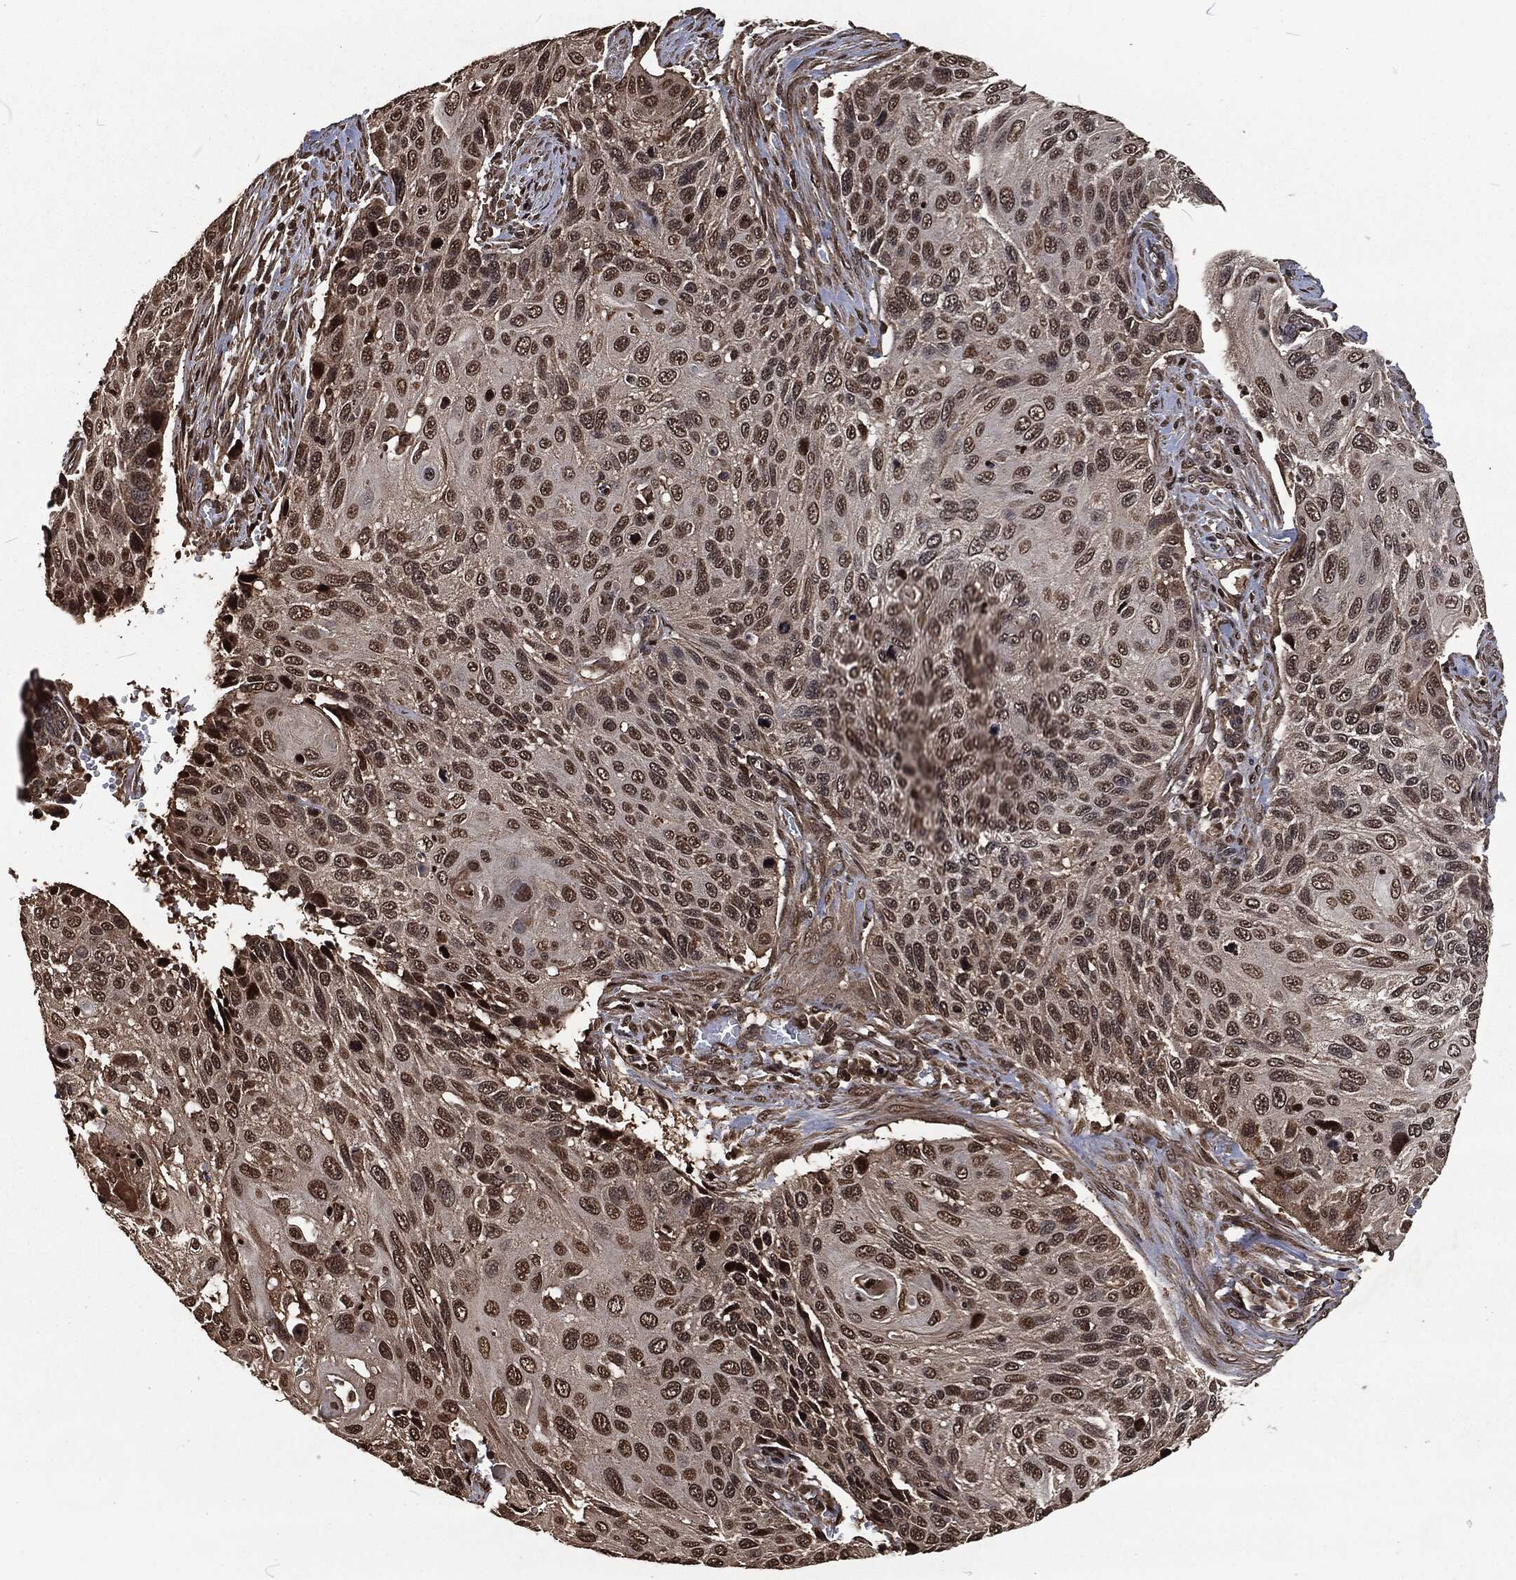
{"staining": {"intensity": "moderate", "quantity": "25%-75%", "location": "nuclear"}, "tissue": "cervical cancer", "cell_type": "Tumor cells", "image_type": "cancer", "snomed": [{"axis": "morphology", "description": "Squamous cell carcinoma, NOS"}, {"axis": "topography", "description": "Cervix"}], "caption": "A high-resolution image shows immunohistochemistry (IHC) staining of cervical cancer, which displays moderate nuclear positivity in approximately 25%-75% of tumor cells.", "gene": "SNAI1", "patient": {"sex": "female", "age": 70}}